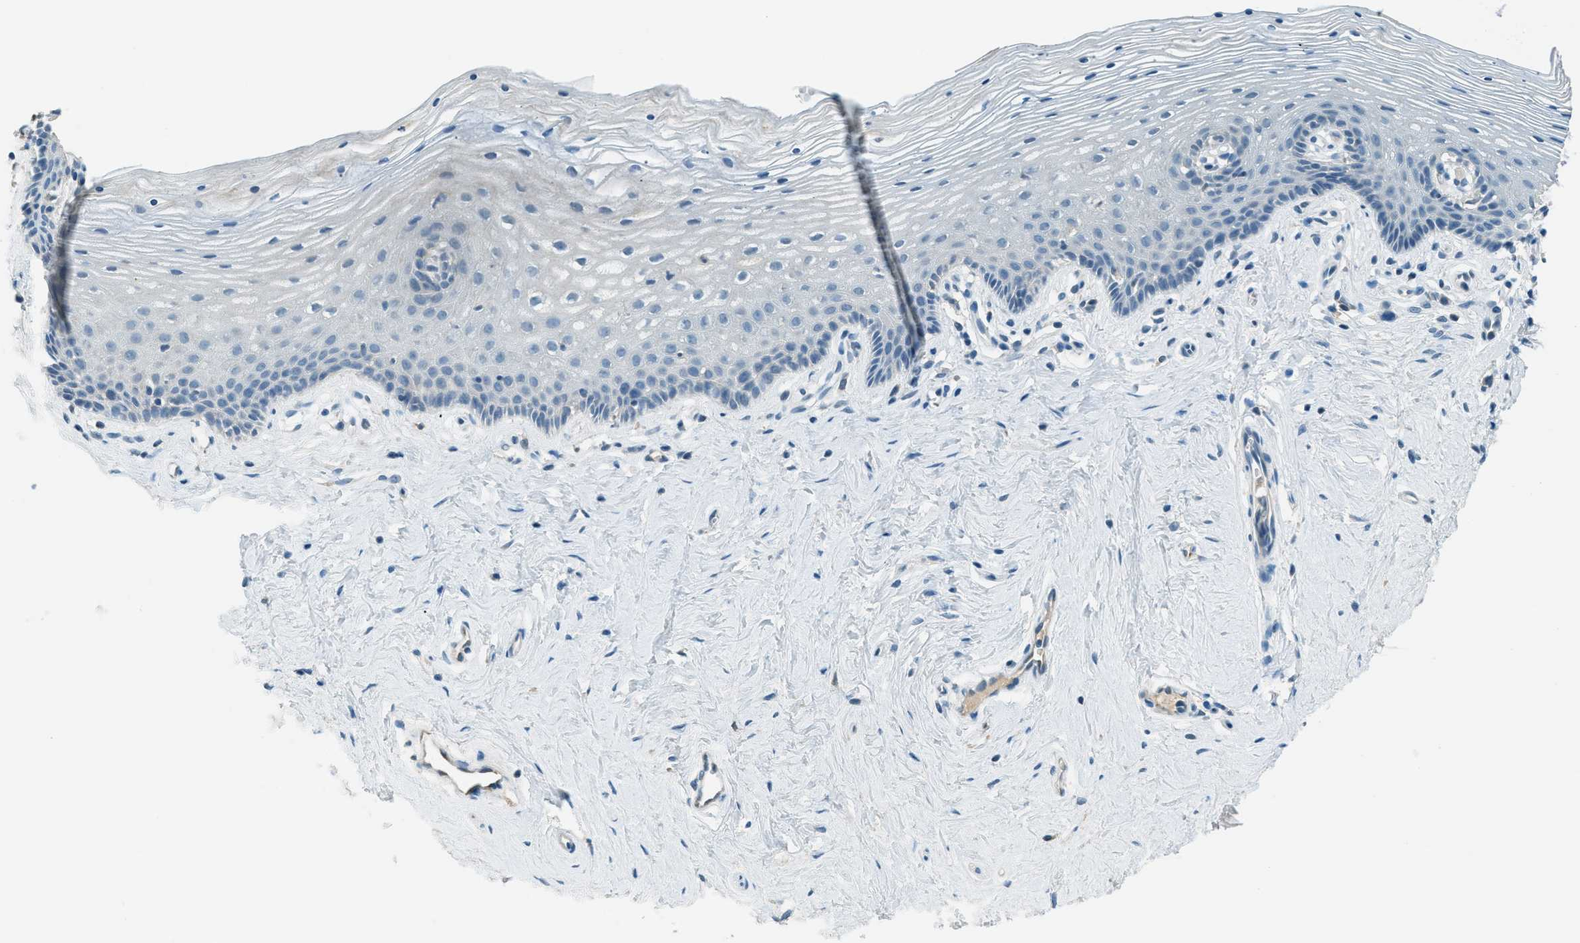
{"staining": {"intensity": "negative", "quantity": "none", "location": "none"}, "tissue": "vagina", "cell_type": "Squamous epithelial cells", "image_type": "normal", "snomed": [{"axis": "morphology", "description": "Normal tissue, NOS"}, {"axis": "topography", "description": "Vagina"}], "caption": "Image shows no protein positivity in squamous epithelial cells of benign vagina.", "gene": "MSLN", "patient": {"sex": "female", "age": 32}}